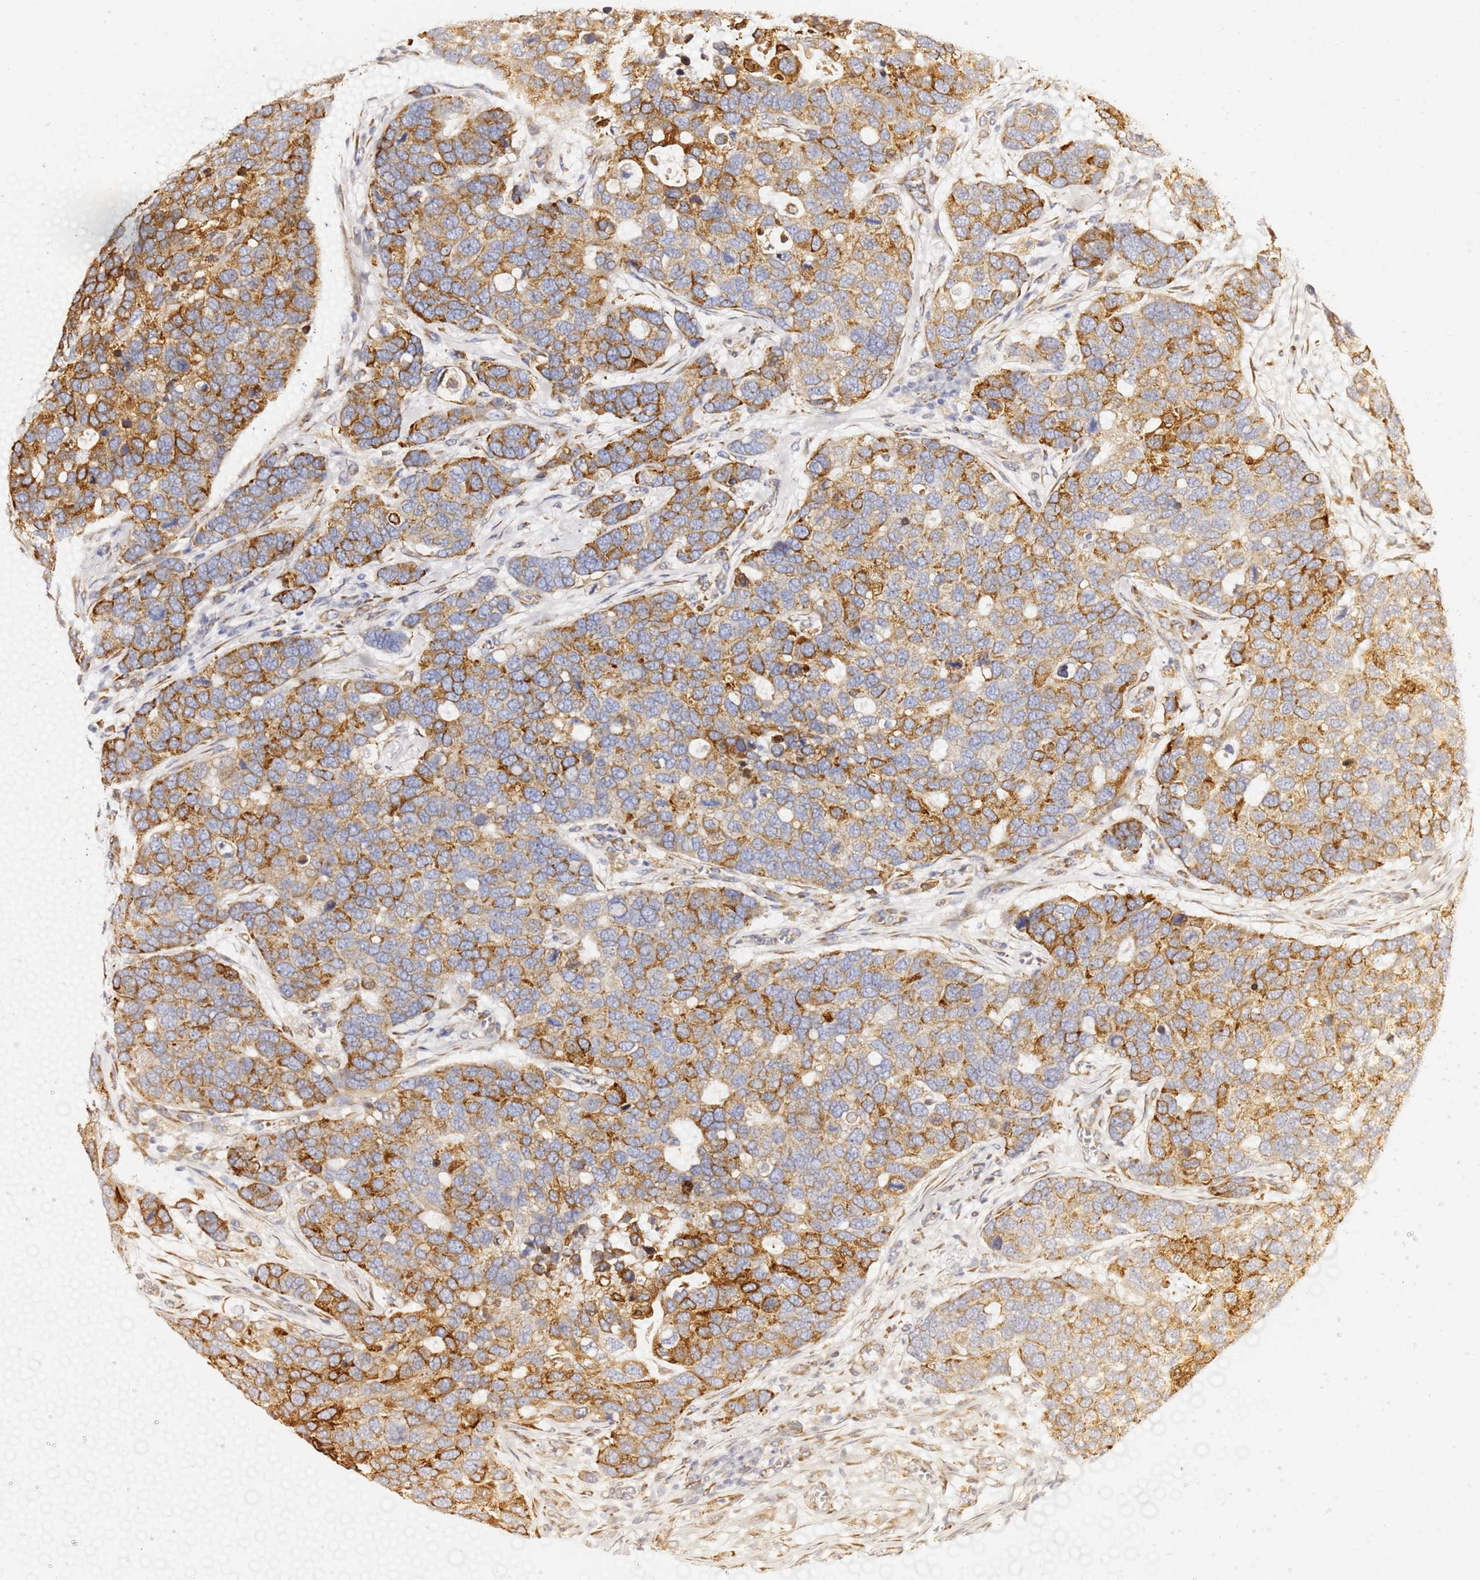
{"staining": {"intensity": "strong", "quantity": "25%-75%", "location": "cytoplasmic/membranous"}, "tissue": "breast cancer", "cell_type": "Tumor cells", "image_type": "cancer", "snomed": [{"axis": "morphology", "description": "Duct carcinoma"}, {"axis": "topography", "description": "Breast"}], "caption": "Human breast cancer (invasive ductal carcinoma) stained for a protein (brown) demonstrates strong cytoplasmic/membranous positive staining in about 25%-75% of tumor cells.", "gene": "GDAP2", "patient": {"sex": "female", "age": 83}}